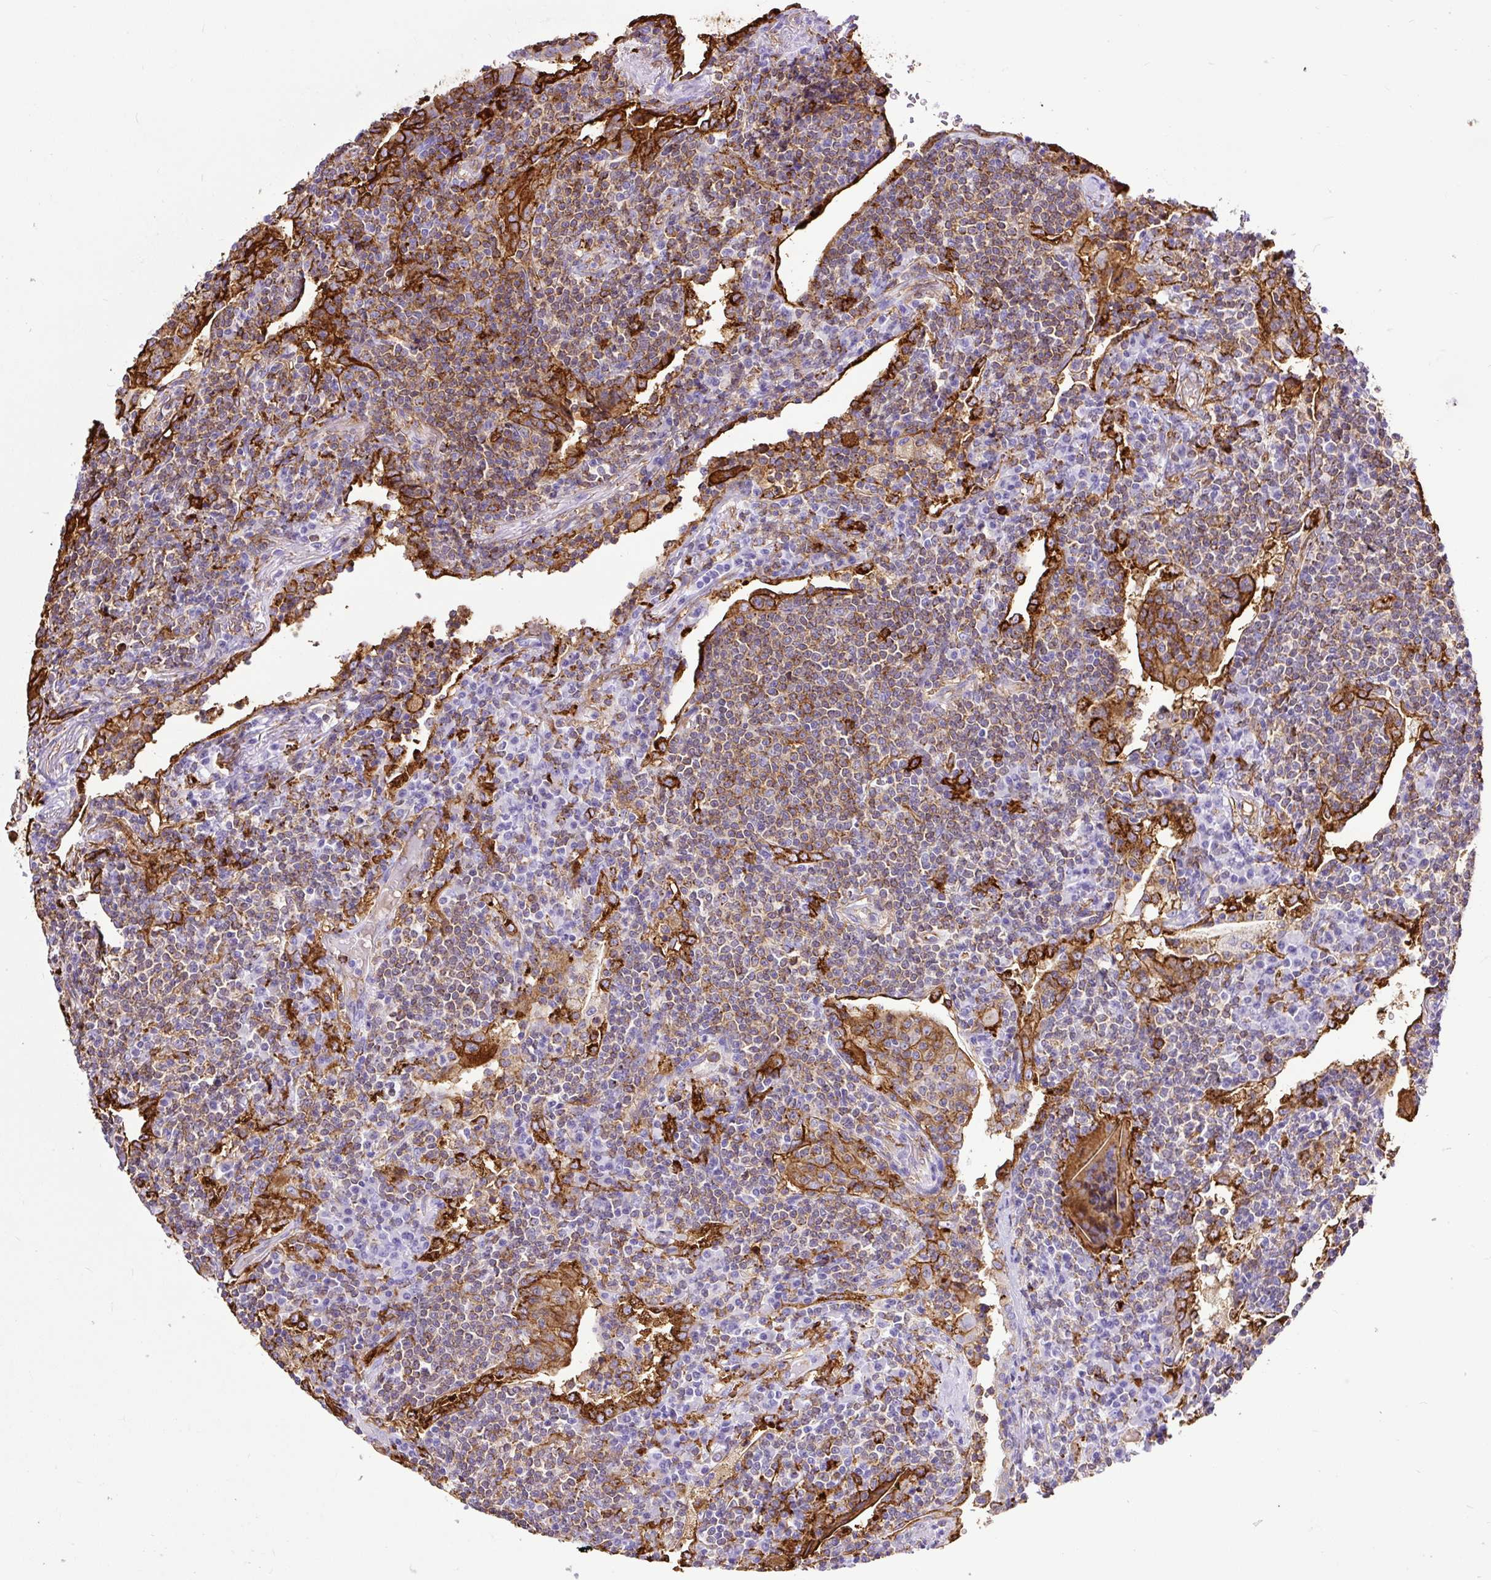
{"staining": {"intensity": "moderate", "quantity": "25%-75%", "location": "cytoplasmic/membranous"}, "tissue": "lymphoma", "cell_type": "Tumor cells", "image_type": "cancer", "snomed": [{"axis": "morphology", "description": "Malignant lymphoma, non-Hodgkin's type, Low grade"}, {"axis": "topography", "description": "Lung"}], "caption": "Brown immunohistochemical staining in lymphoma demonstrates moderate cytoplasmic/membranous positivity in approximately 25%-75% of tumor cells. The staining was performed using DAB (3,3'-diaminobenzidine) to visualize the protein expression in brown, while the nuclei were stained in blue with hematoxylin (Magnification: 20x).", "gene": "HLA-DRA", "patient": {"sex": "female", "age": 71}}